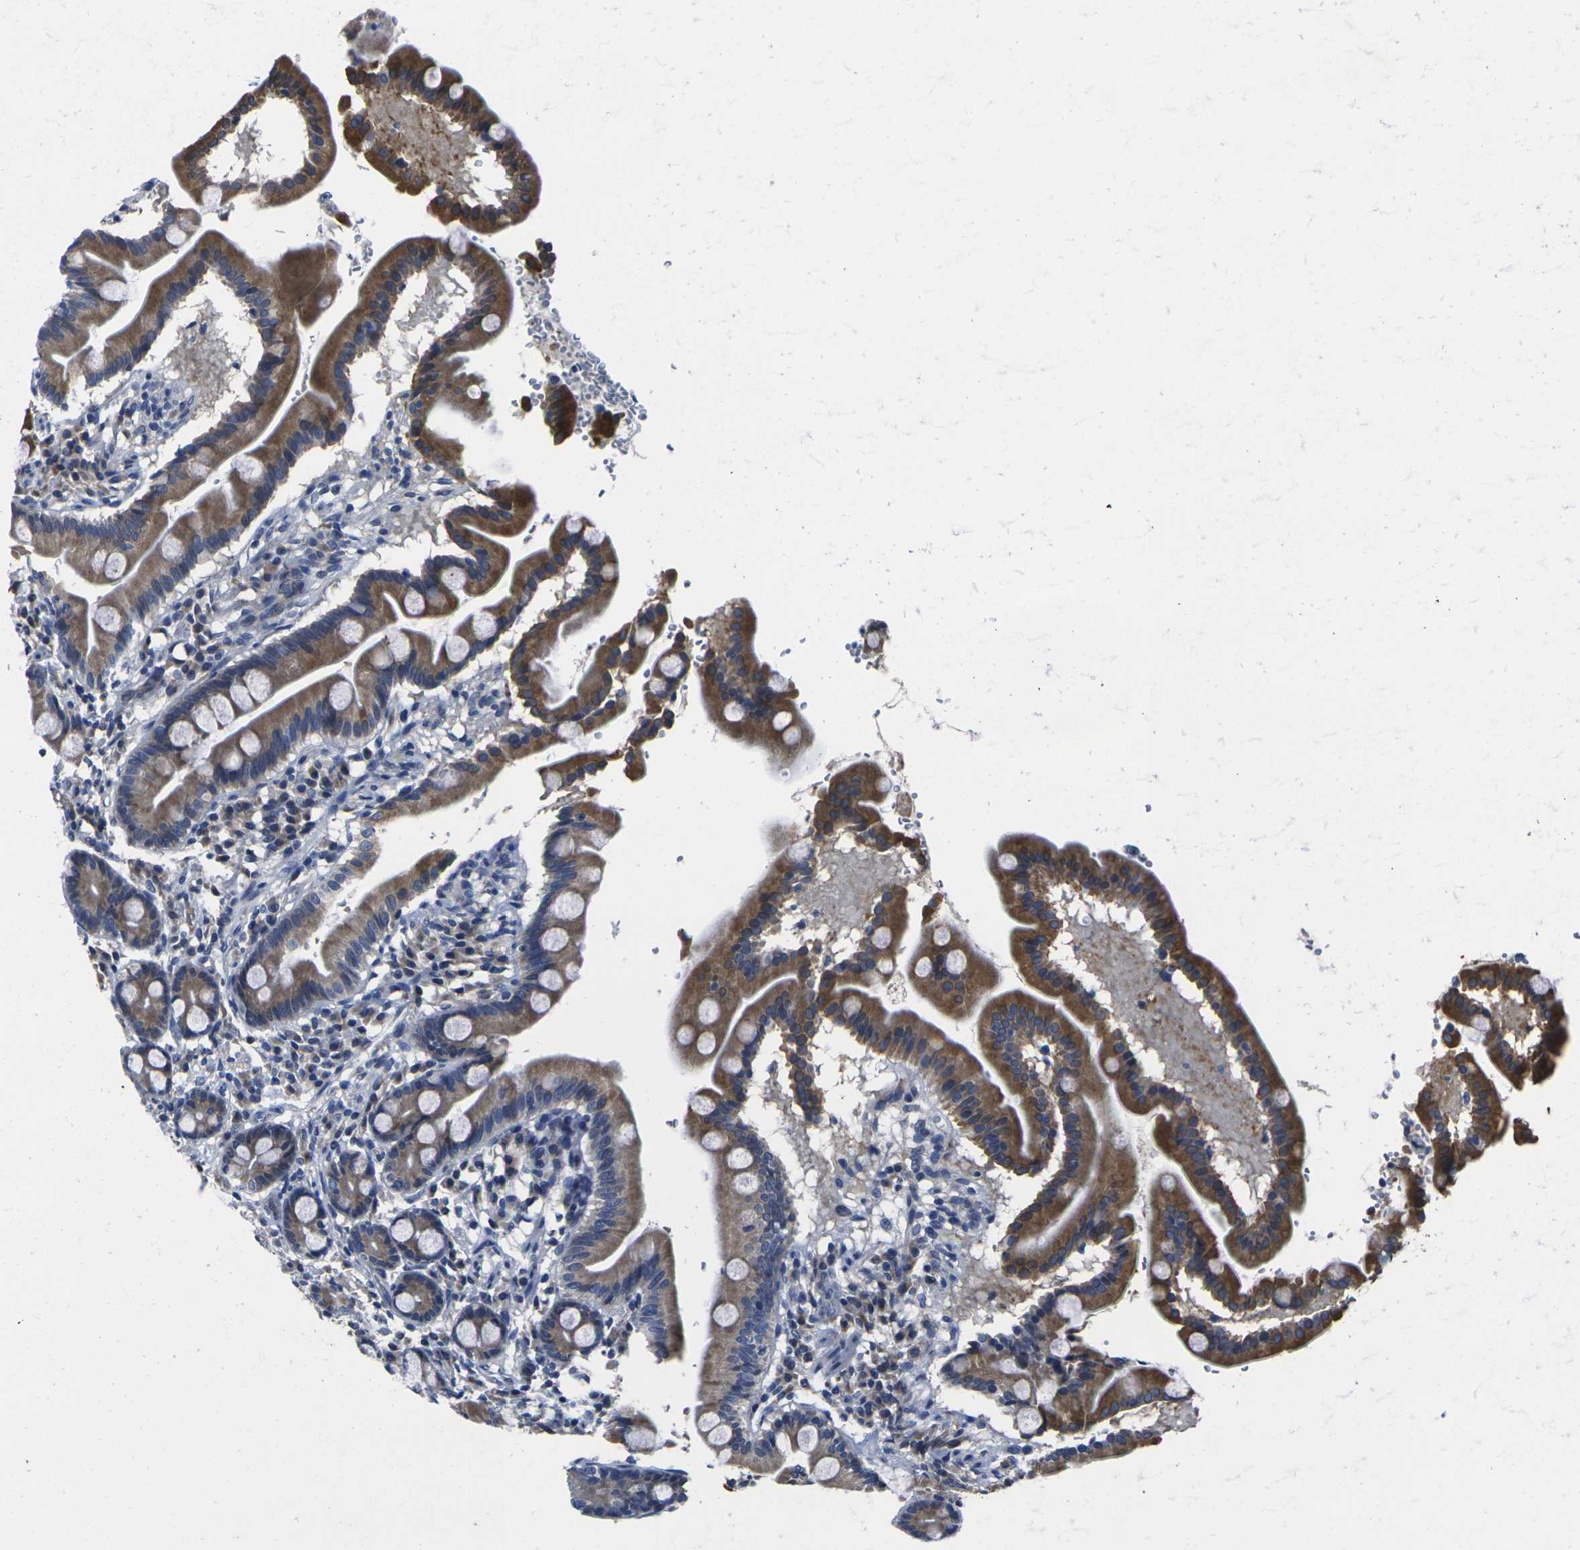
{"staining": {"intensity": "moderate", "quantity": "25%-75%", "location": "cytoplasmic/membranous"}, "tissue": "duodenum", "cell_type": "Glandular cells", "image_type": "normal", "snomed": [{"axis": "morphology", "description": "Normal tissue, NOS"}, {"axis": "topography", "description": "Duodenum"}], "caption": "High-power microscopy captured an immunohistochemistry (IHC) photomicrograph of benign duodenum, revealing moderate cytoplasmic/membranous staining in approximately 25%-75% of glandular cells.", "gene": "CYP2C8", "patient": {"sex": "male", "age": 50}}